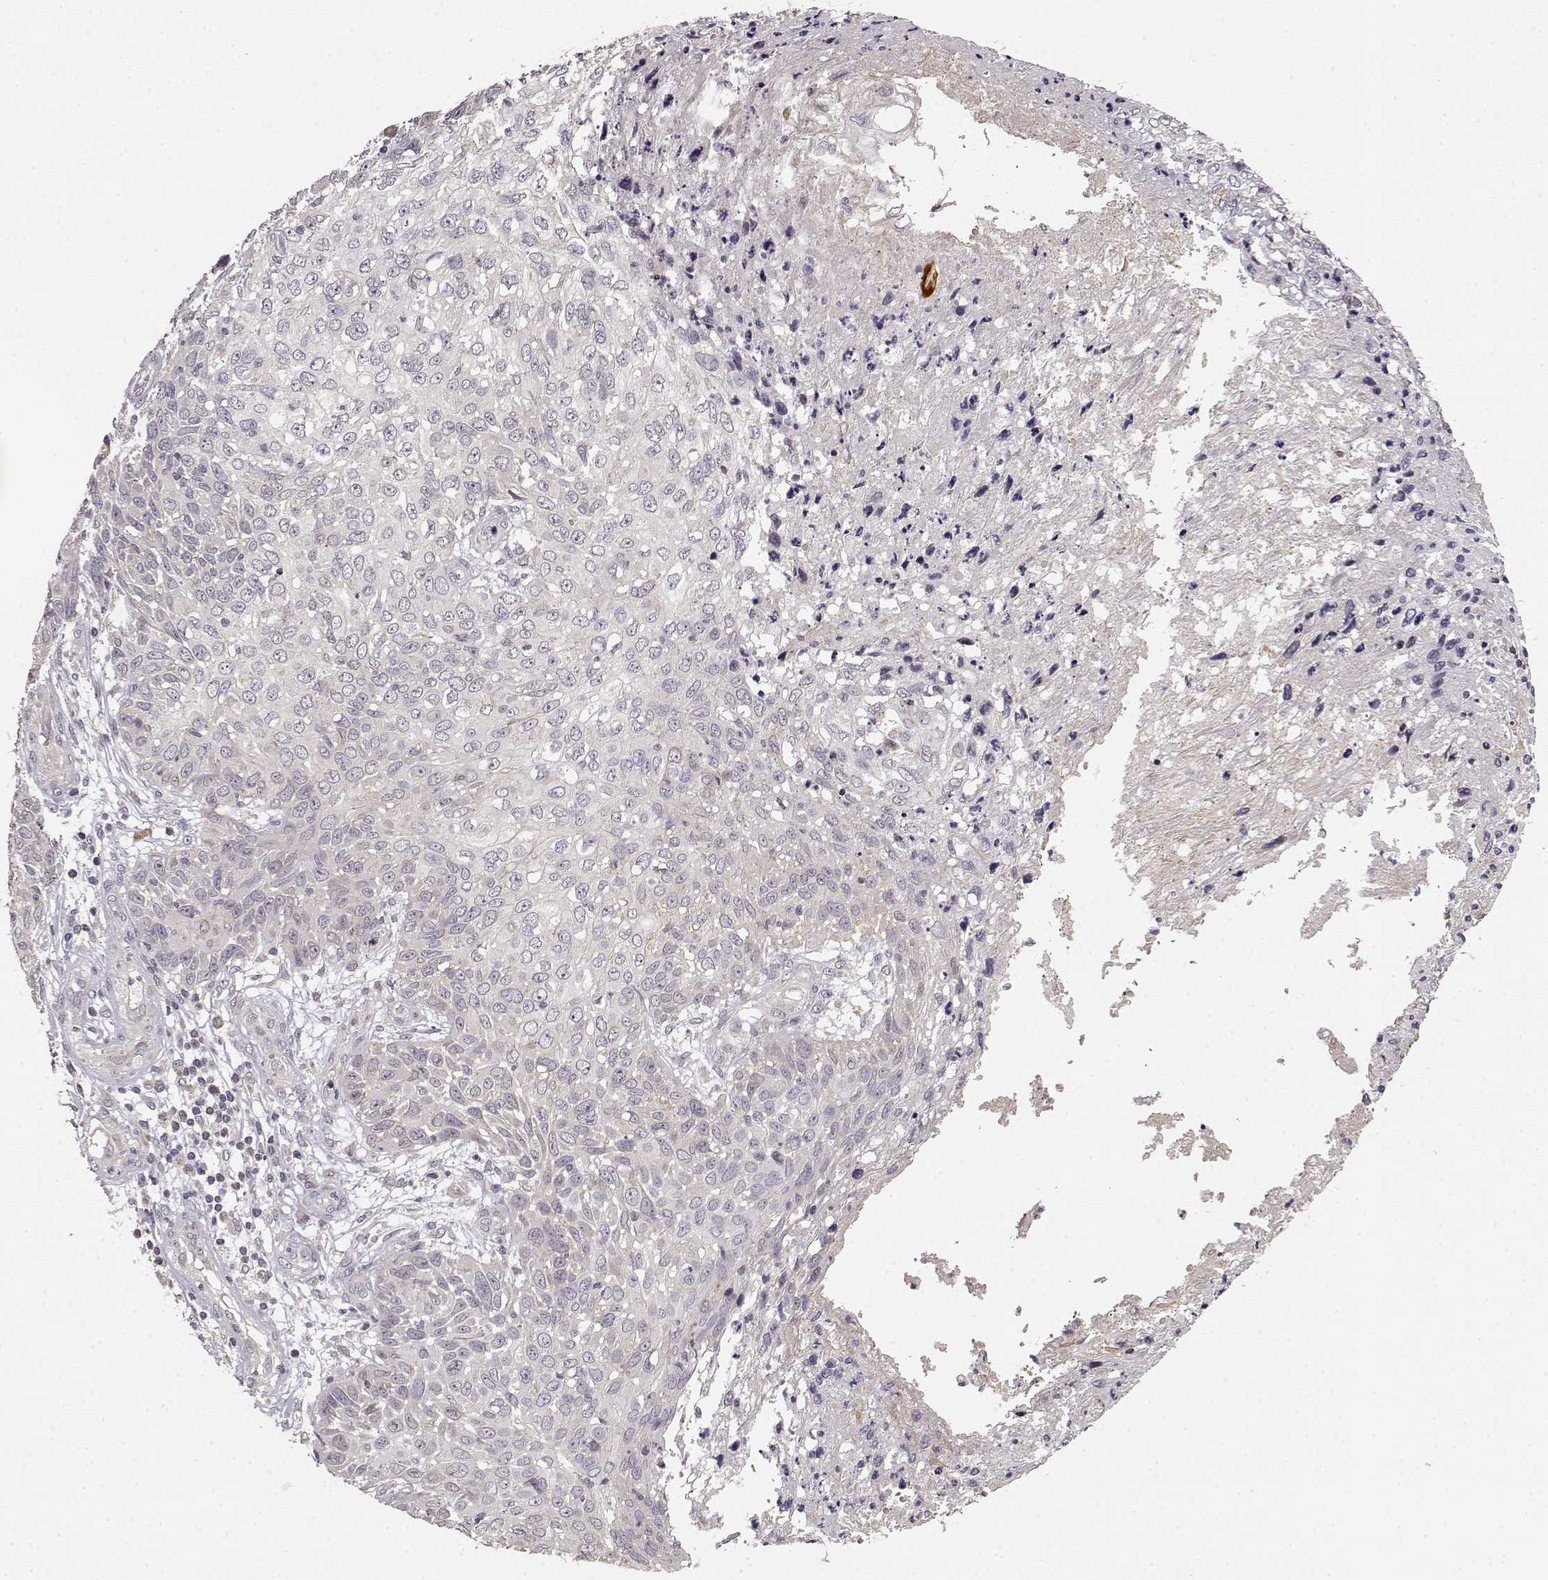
{"staining": {"intensity": "negative", "quantity": "none", "location": "none"}, "tissue": "skin cancer", "cell_type": "Tumor cells", "image_type": "cancer", "snomed": [{"axis": "morphology", "description": "Squamous cell carcinoma, NOS"}, {"axis": "topography", "description": "Skin"}], "caption": "Immunohistochemistry (IHC) photomicrograph of neoplastic tissue: skin squamous cell carcinoma stained with DAB (3,3'-diaminobenzidine) displays no significant protein staining in tumor cells.", "gene": "BACH2", "patient": {"sex": "male", "age": 92}}